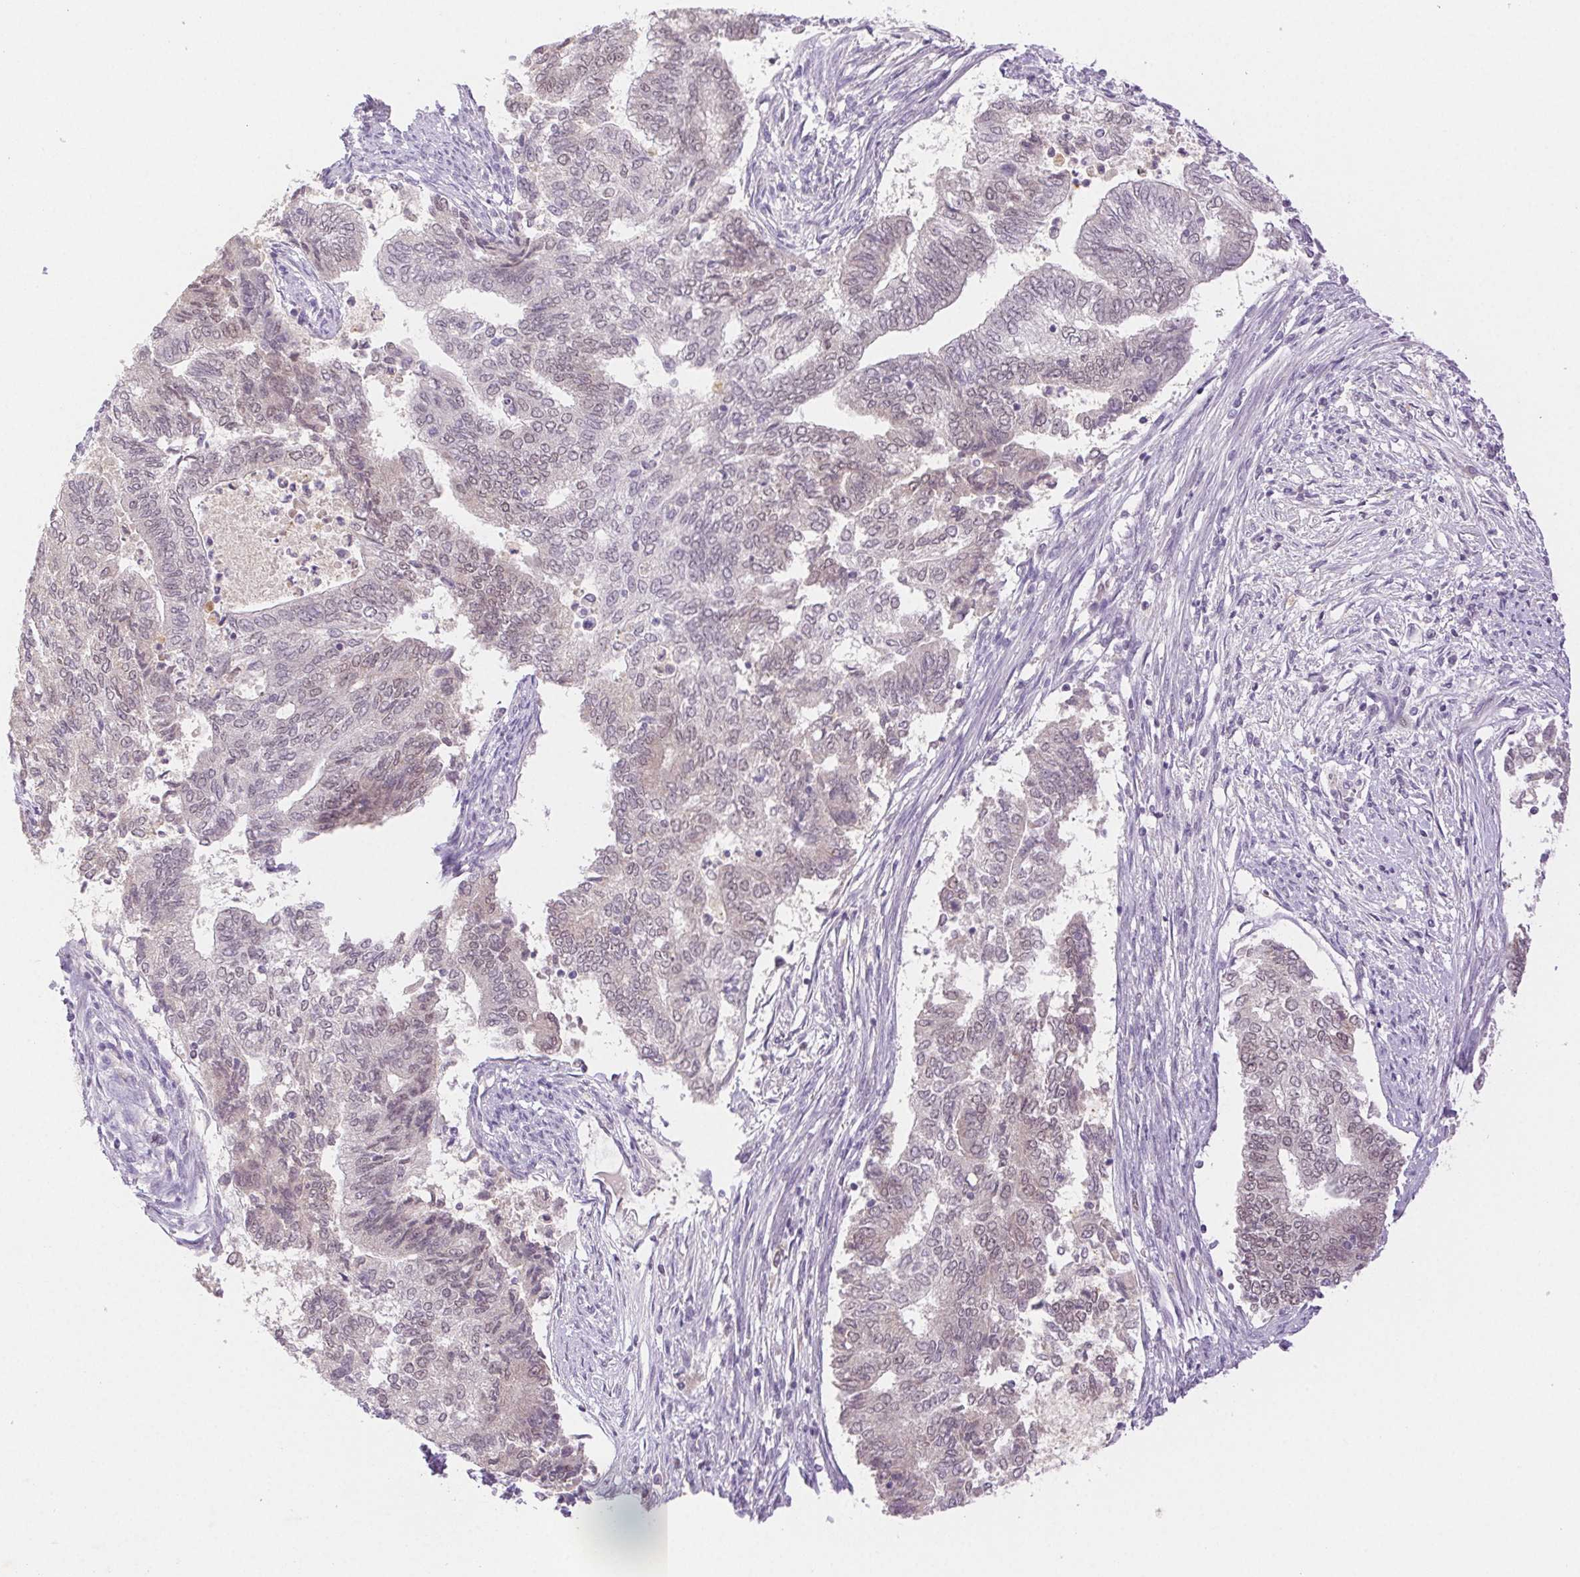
{"staining": {"intensity": "negative", "quantity": "none", "location": "none"}, "tissue": "endometrial cancer", "cell_type": "Tumor cells", "image_type": "cancer", "snomed": [{"axis": "morphology", "description": "Adenocarcinoma, NOS"}, {"axis": "topography", "description": "Endometrium"}], "caption": "Tumor cells are negative for brown protein staining in endometrial adenocarcinoma. (IHC, brightfield microscopy, high magnification).", "gene": "H2AZ2", "patient": {"sex": "female", "age": 65}}